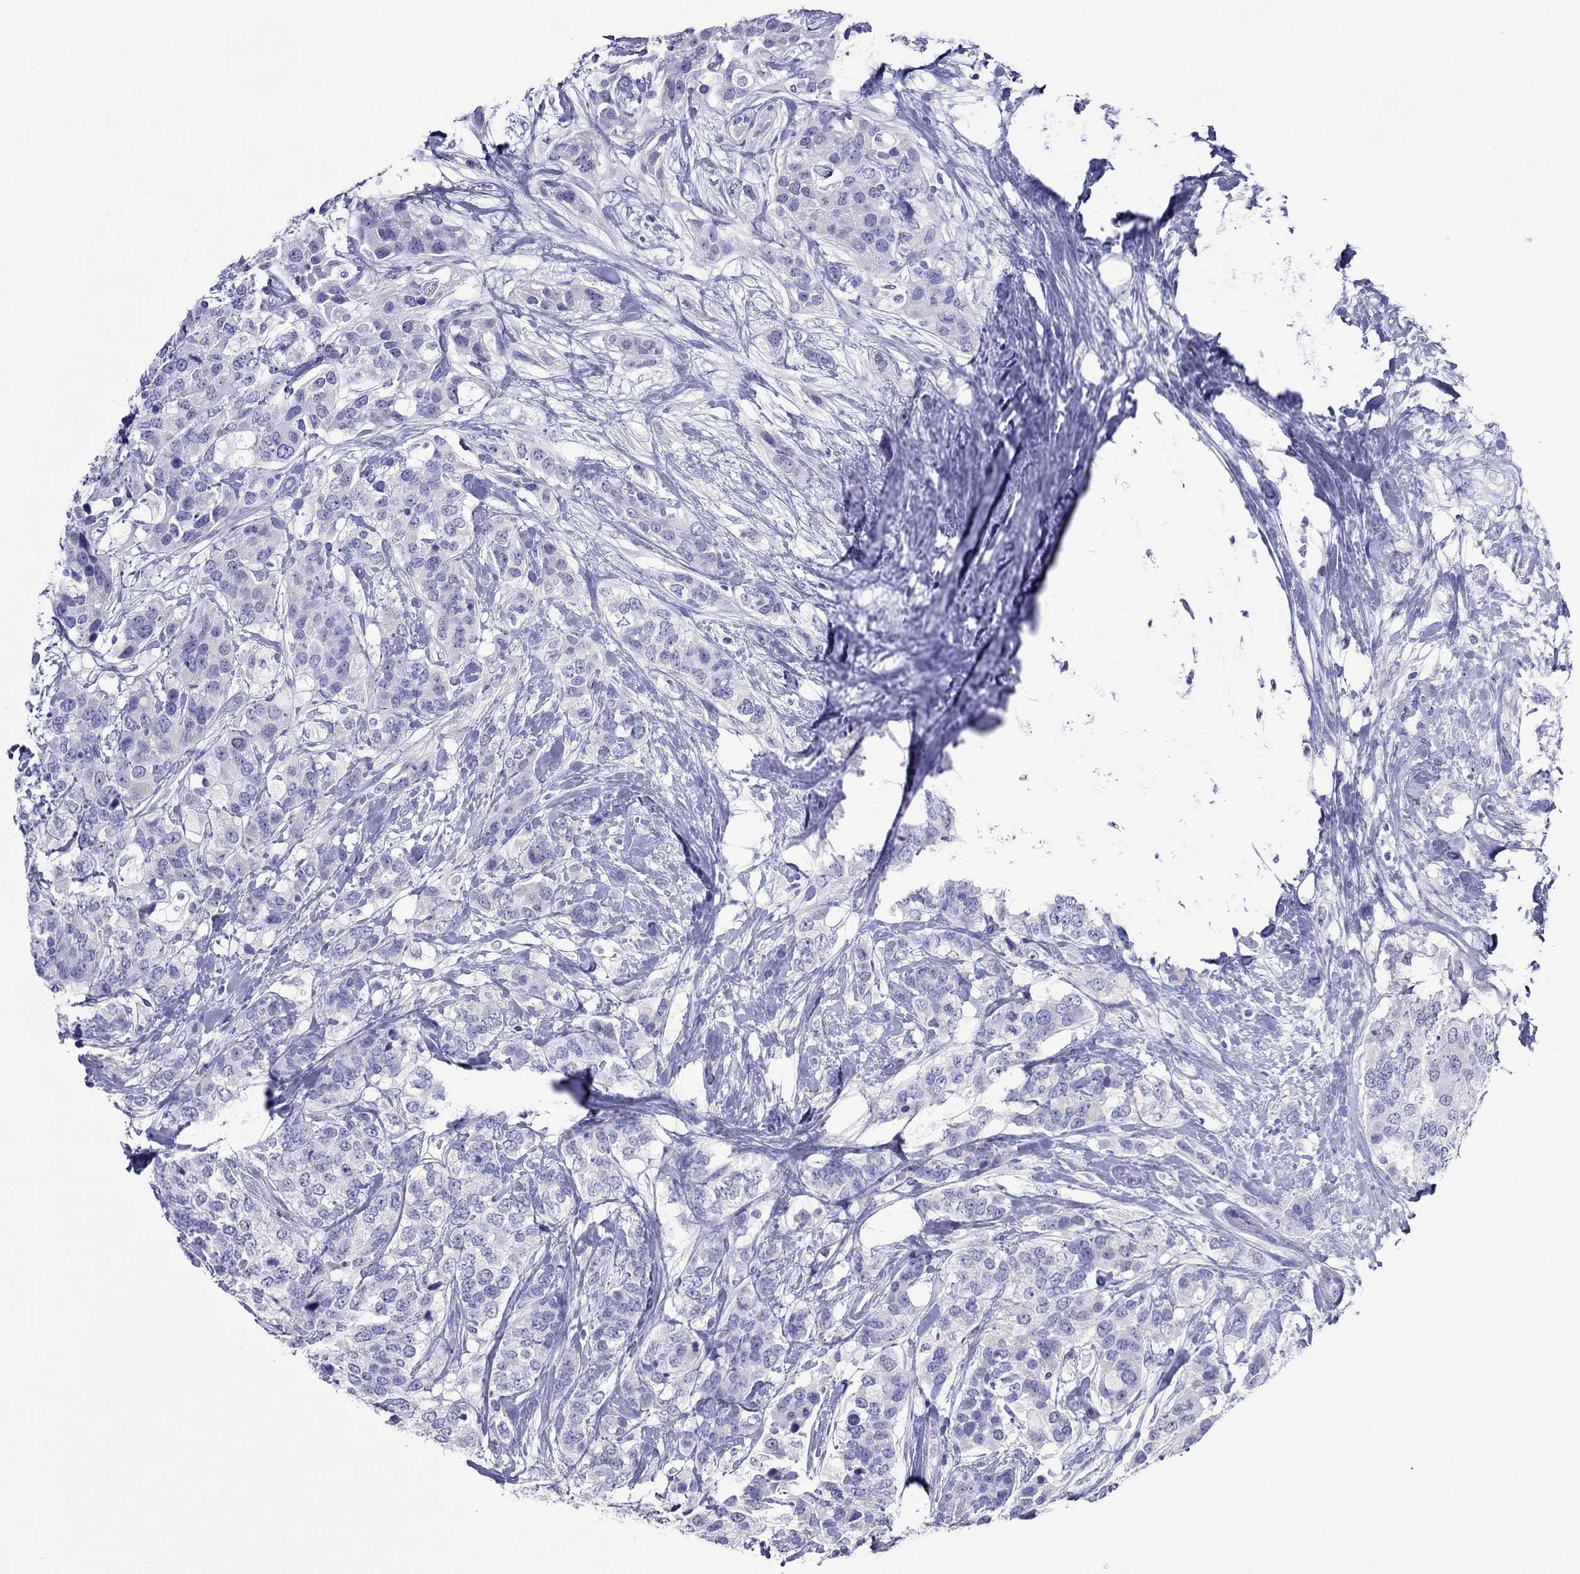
{"staining": {"intensity": "negative", "quantity": "none", "location": "none"}, "tissue": "breast cancer", "cell_type": "Tumor cells", "image_type": "cancer", "snomed": [{"axis": "morphology", "description": "Lobular carcinoma"}, {"axis": "topography", "description": "Breast"}], "caption": "The IHC histopathology image has no significant positivity in tumor cells of breast lobular carcinoma tissue.", "gene": "PCDHA6", "patient": {"sex": "female", "age": 59}}